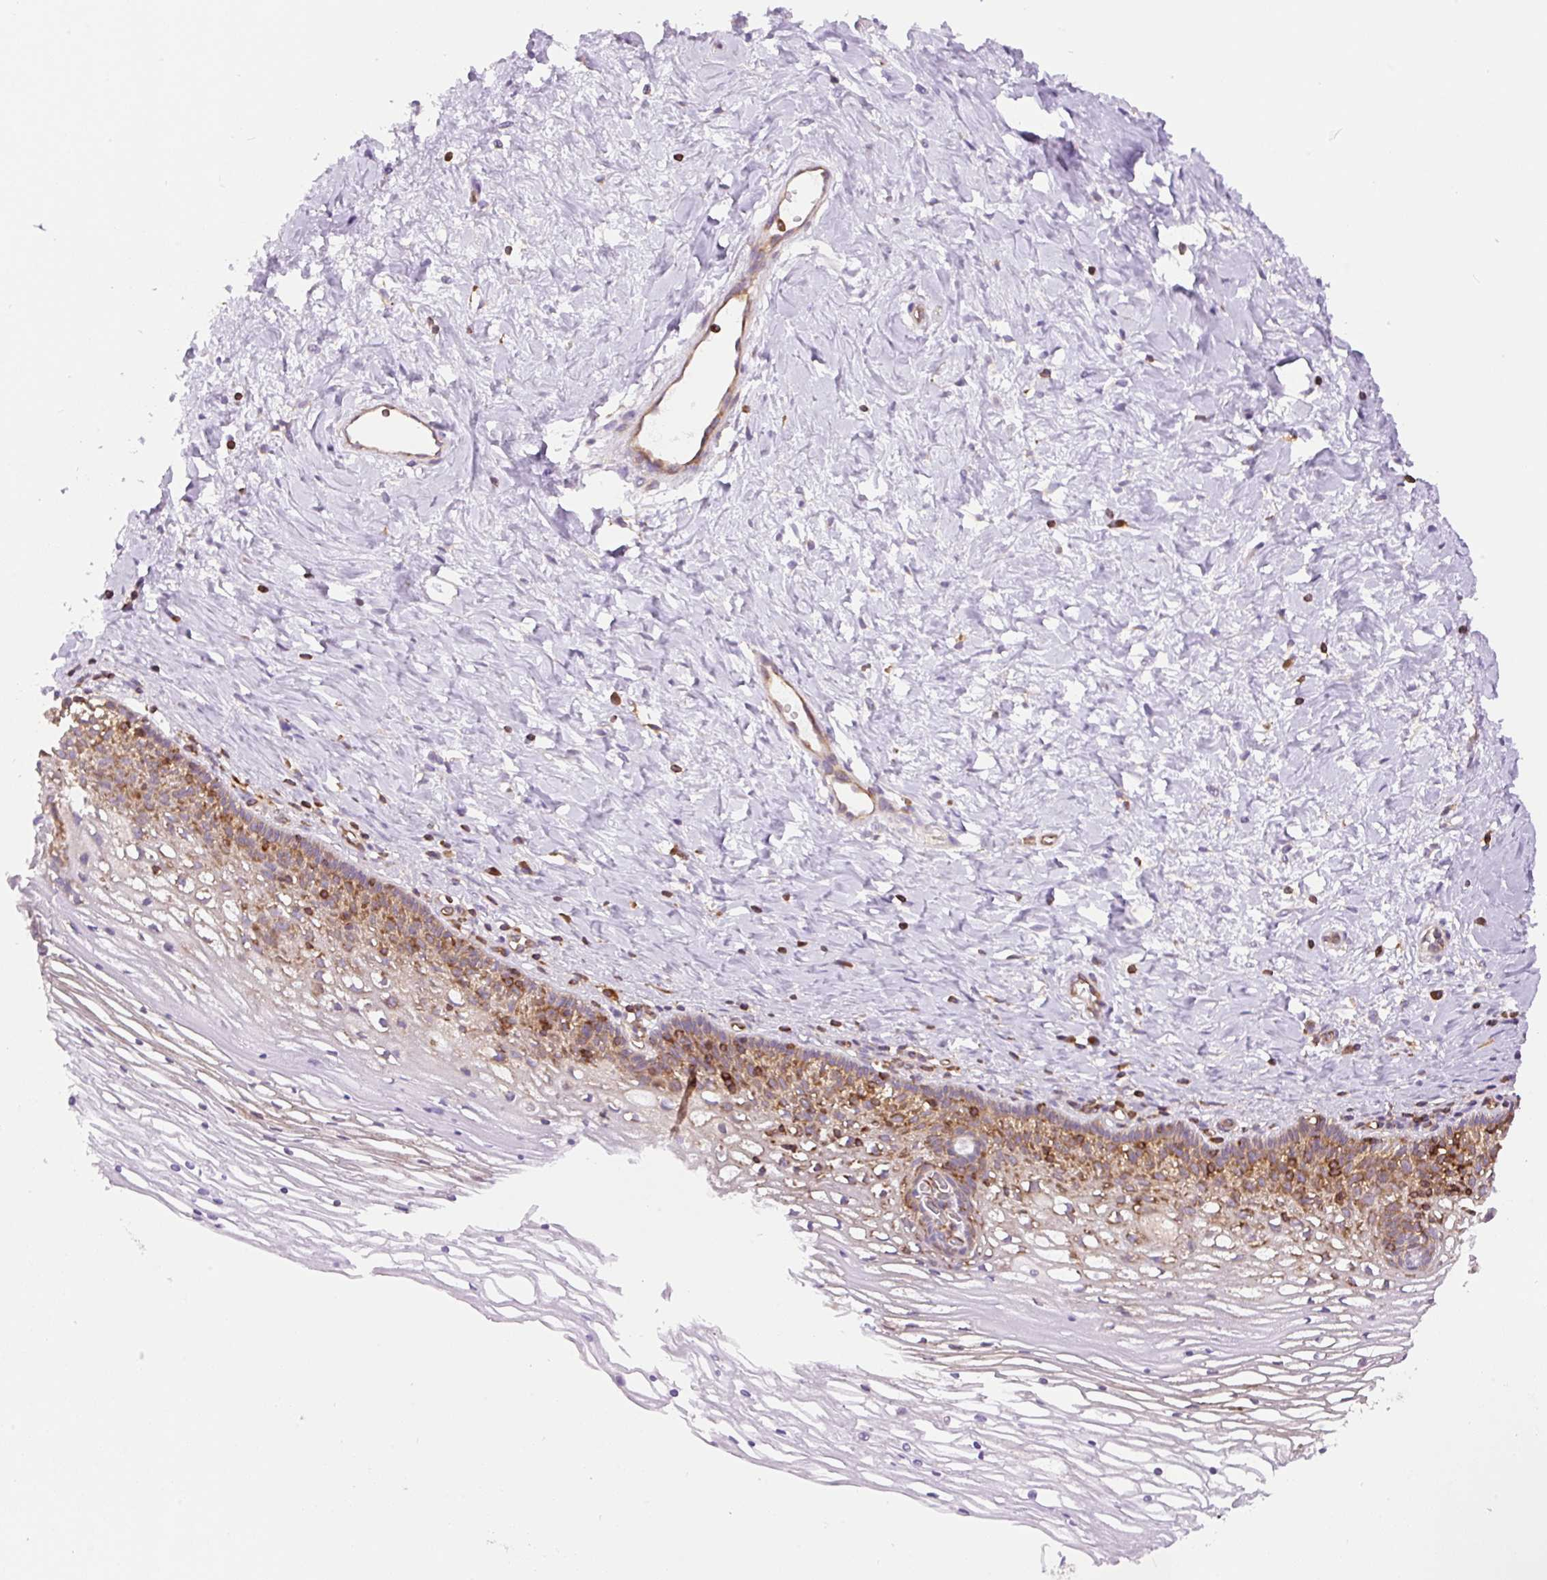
{"staining": {"intensity": "moderate", "quantity": ">75%", "location": "cytoplasmic/membranous"}, "tissue": "cervix", "cell_type": "Glandular cells", "image_type": "normal", "snomed": [{"axis": "morphology", "description": "Normal tissue, NOS"}, {"axis": "topography", "description": "Cervix"}], "caption": "High-power microscopy captured an immunohistochemistry (IHC) histopathology image of benign cervix, revealing moderate cytoplasmic/membranous positivity in about >75% of glandular cells.", "gene": "DNM2", "patient": {"sex": "female", "age": 36}}